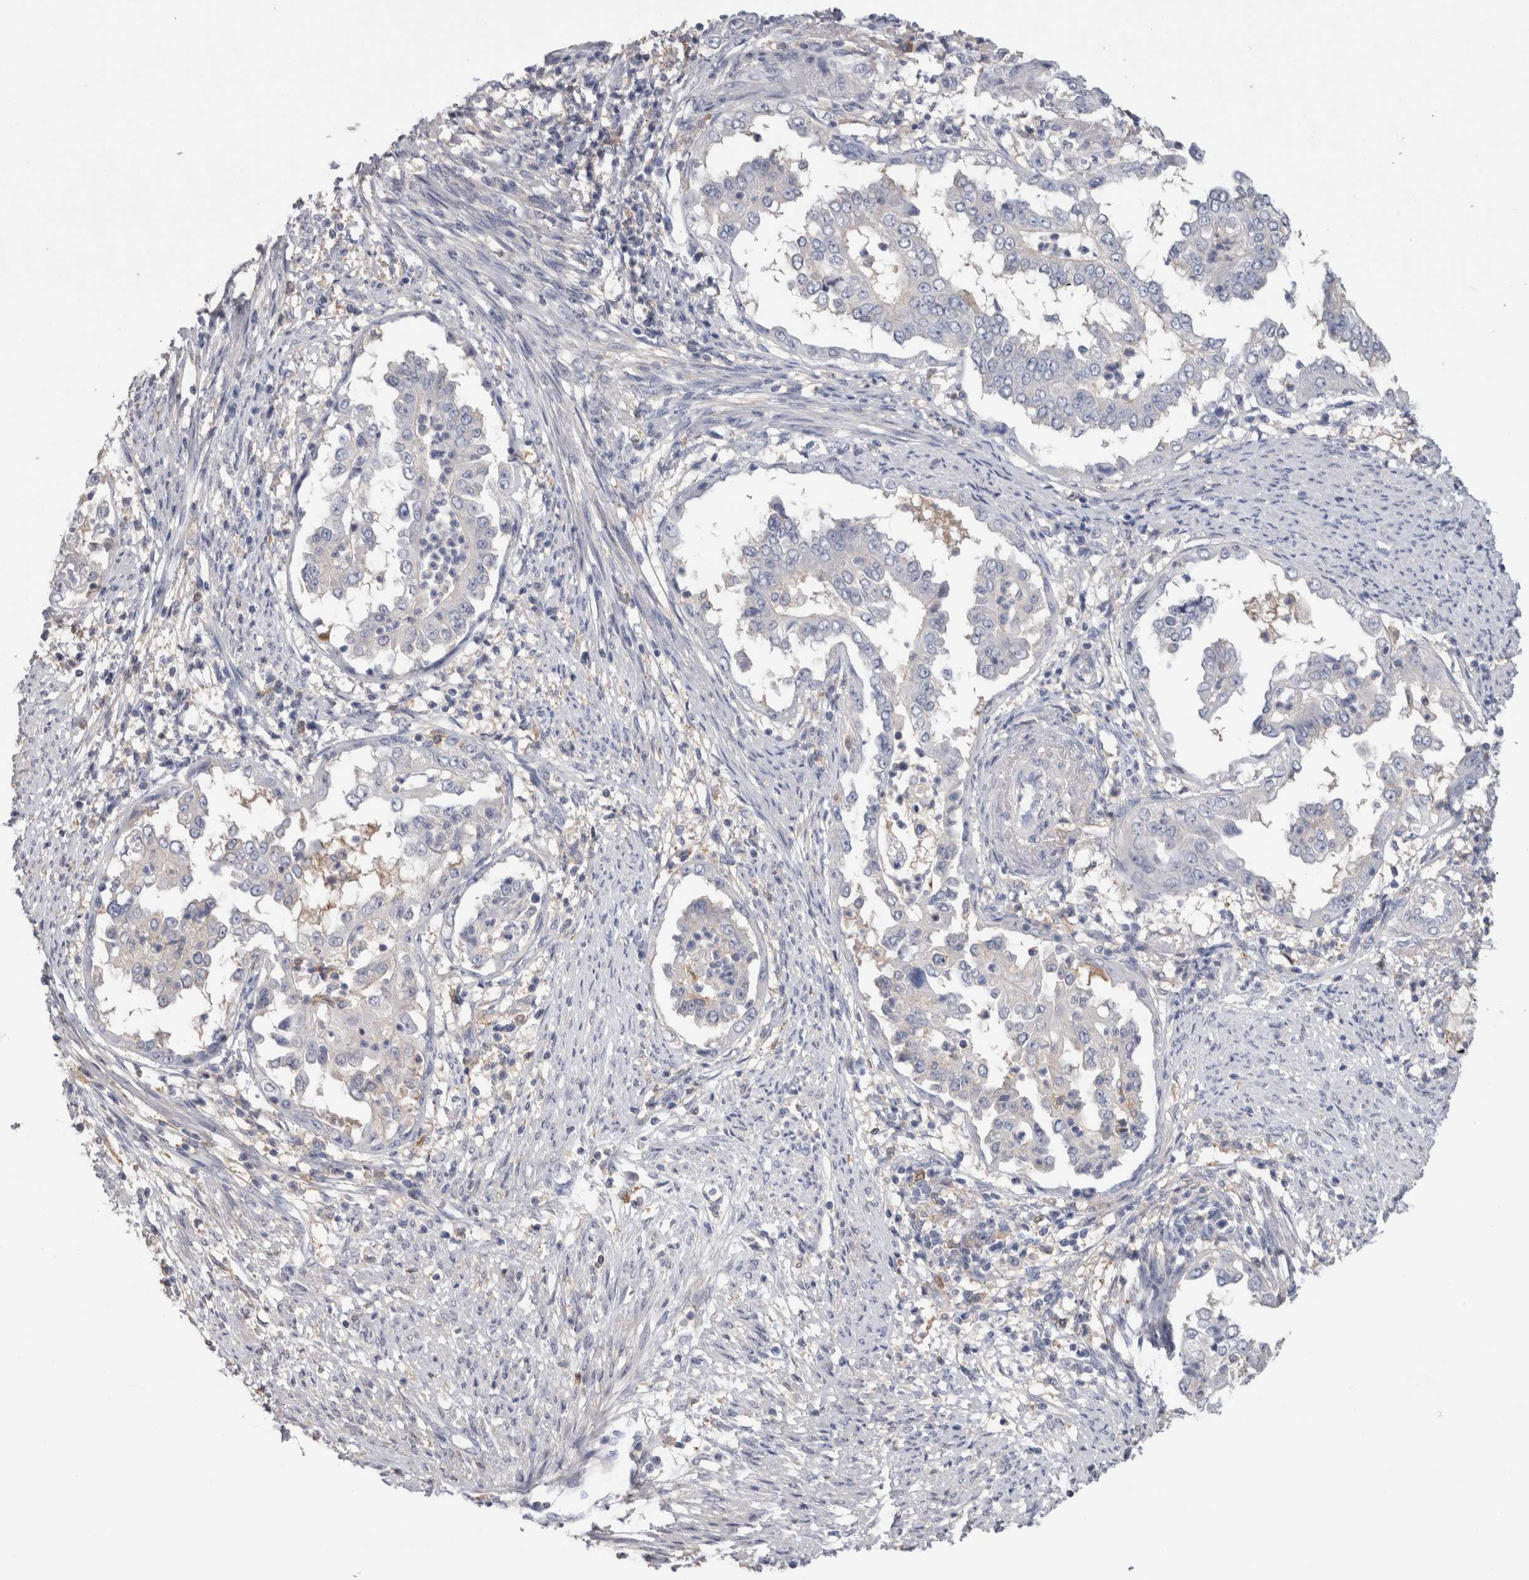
{"staining": {"intensity": "negative", "quantity": "none", "location": "none"}, "tissue": "endometrial cancer", "cell_type": "Tumor cells", "image_type": "cancer", "snomed": [{"axis": "morphology", "description": "Adenocarcinoma, NOS"}, {"axis": "topography", "description": "Endometrium"}], "caption": "IHC image of human endometrial adenocarcinoma stained for a protein (brown), which exhibits no positivity in tumor cells.", "gene": "SCRN1", "patient": {"sex": "female", "age": 85}}